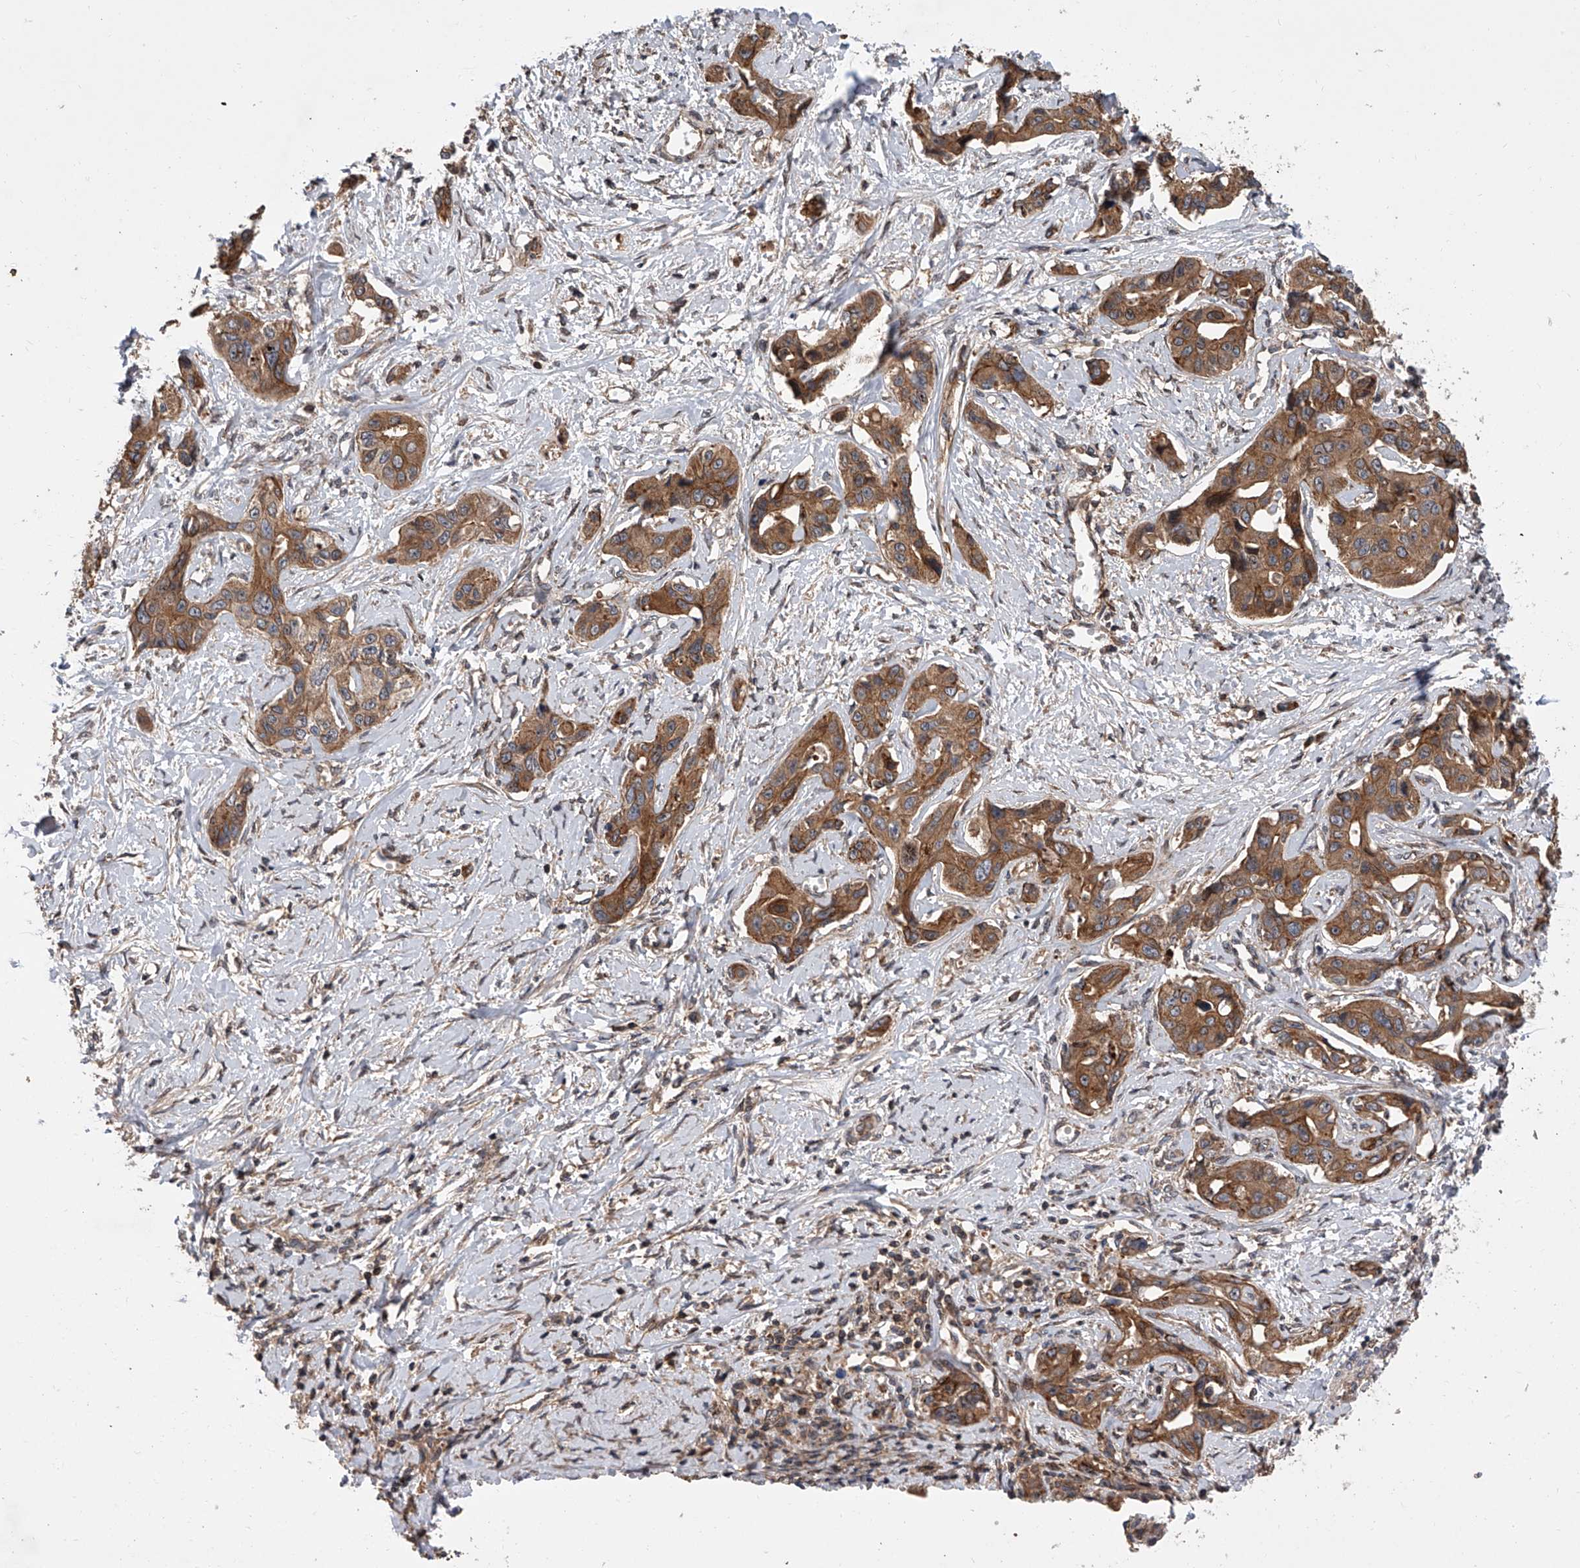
{"staining": {"intensity": "moderate", "quantity": ">75%", "location": "cytoplasmic/membranous"}, "tissue": "liver cancer", "cell_type": "Tumor cells", "image_type": "cancer", "snomed": [{"axis": "morphology", "description": "Cholangiocarcinoma"}, {"axis": "topography", "description": "Liver"}], "caption": "Protein analysis of liver cancer (cholangiocarcinoma) tissue displays moderate cytoplasmic/membranous staining in about >75% of tumor cells.", "gene": "USP47", "patient": {"sex": "male", "age": 59}}